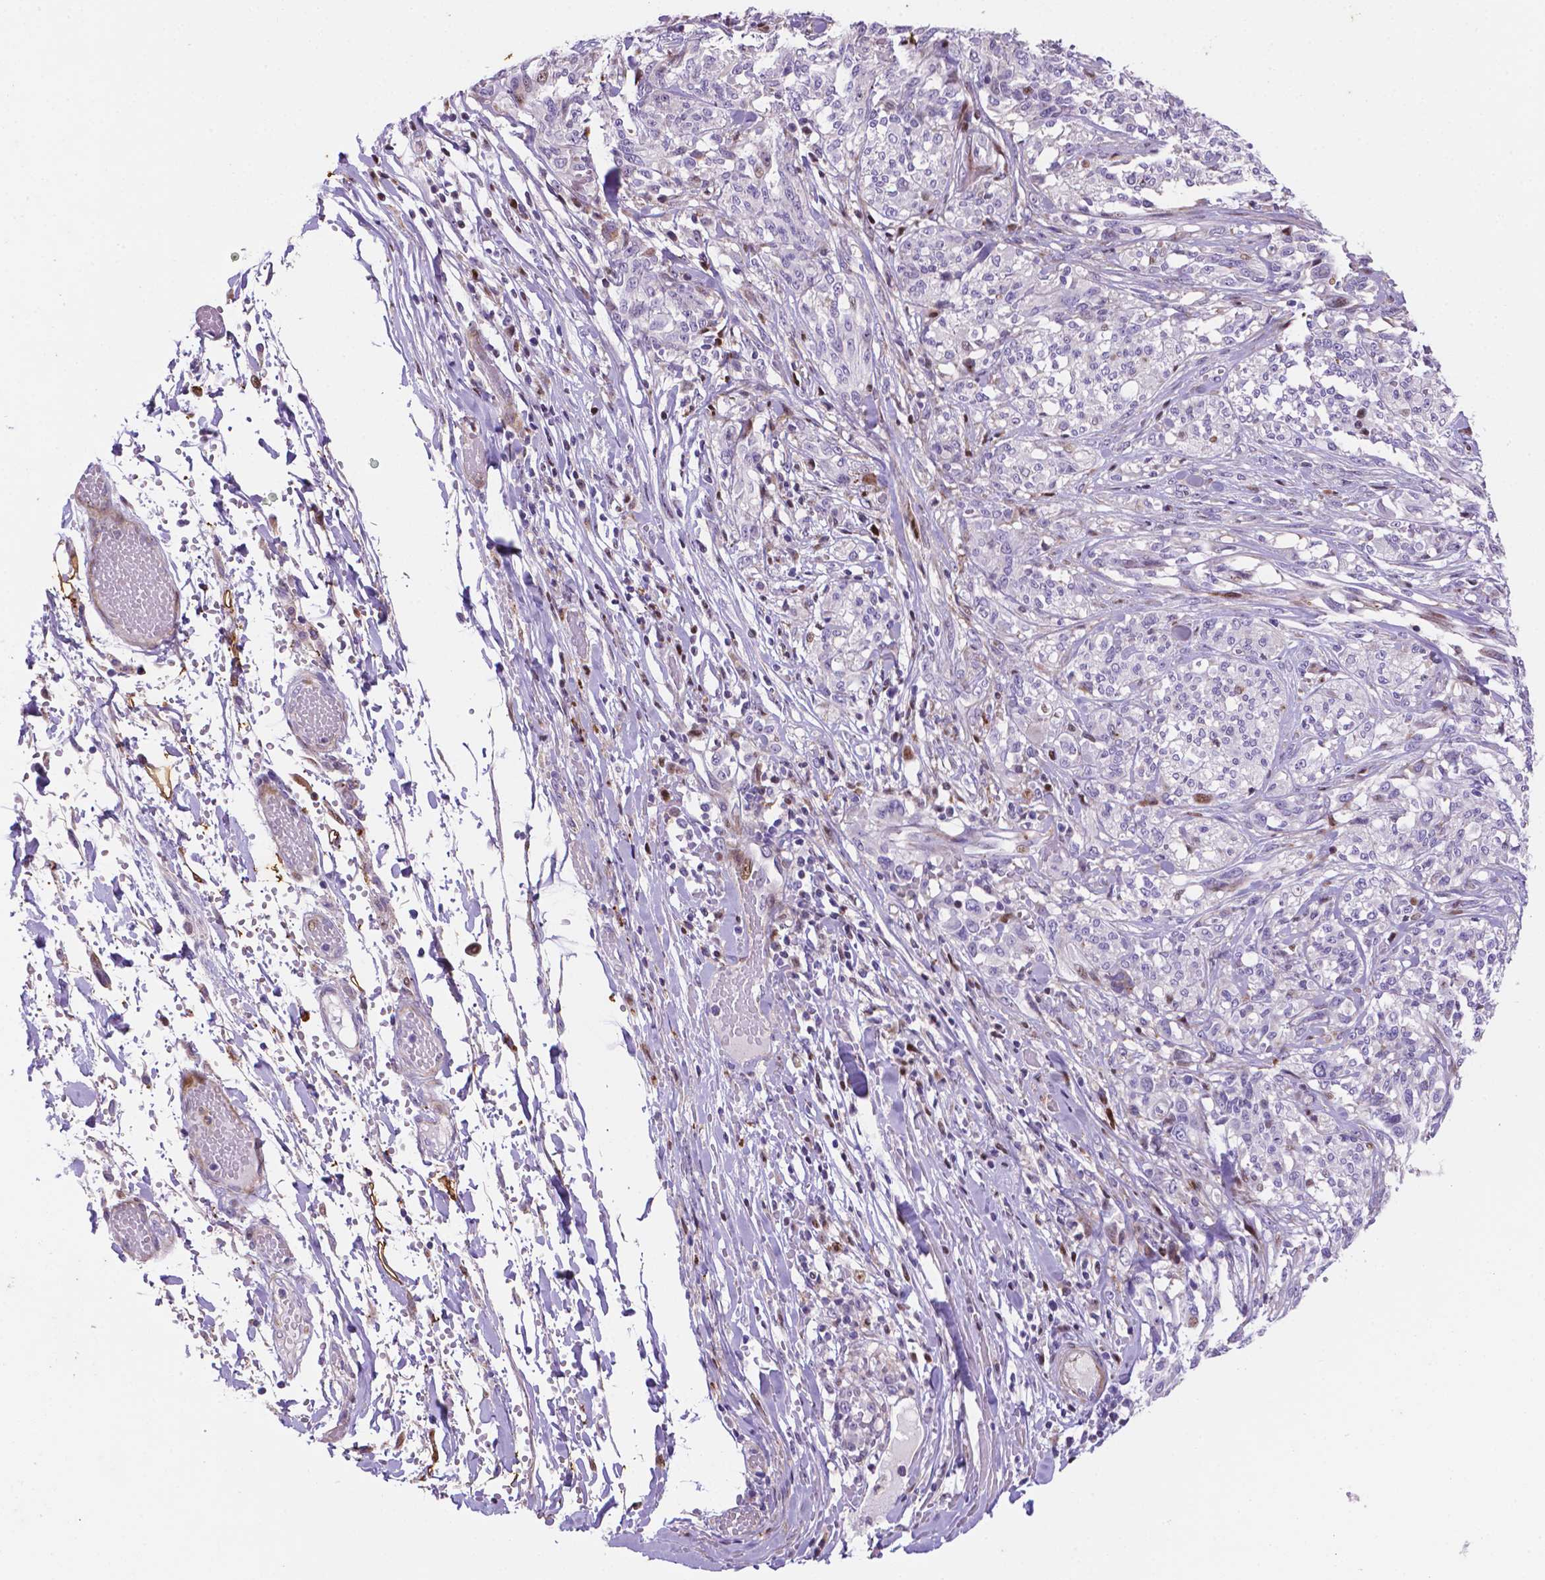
{"staining": {"intensity": "negative", "quantity": "none", "location": "none"}, "tissue": "melanoma", "cell_type": "Tumor cells", "image_type": "cancer", "snomed": [{"axis": "morphology", "description": "Malignant melanoma, NOS"}, {"axis": "topography", "description": "Skin"}], "caption": "IHC image of neoplastic tissue: human melanoma stained with DAB (3,3'-diaminobenzidine) reveals no significant protein staining in tumor cells. (DAB immunohistochemistry (IHC), high magnification).", "gene": "TM4SF20", "patient": {"sex": "female", "age": 91}}